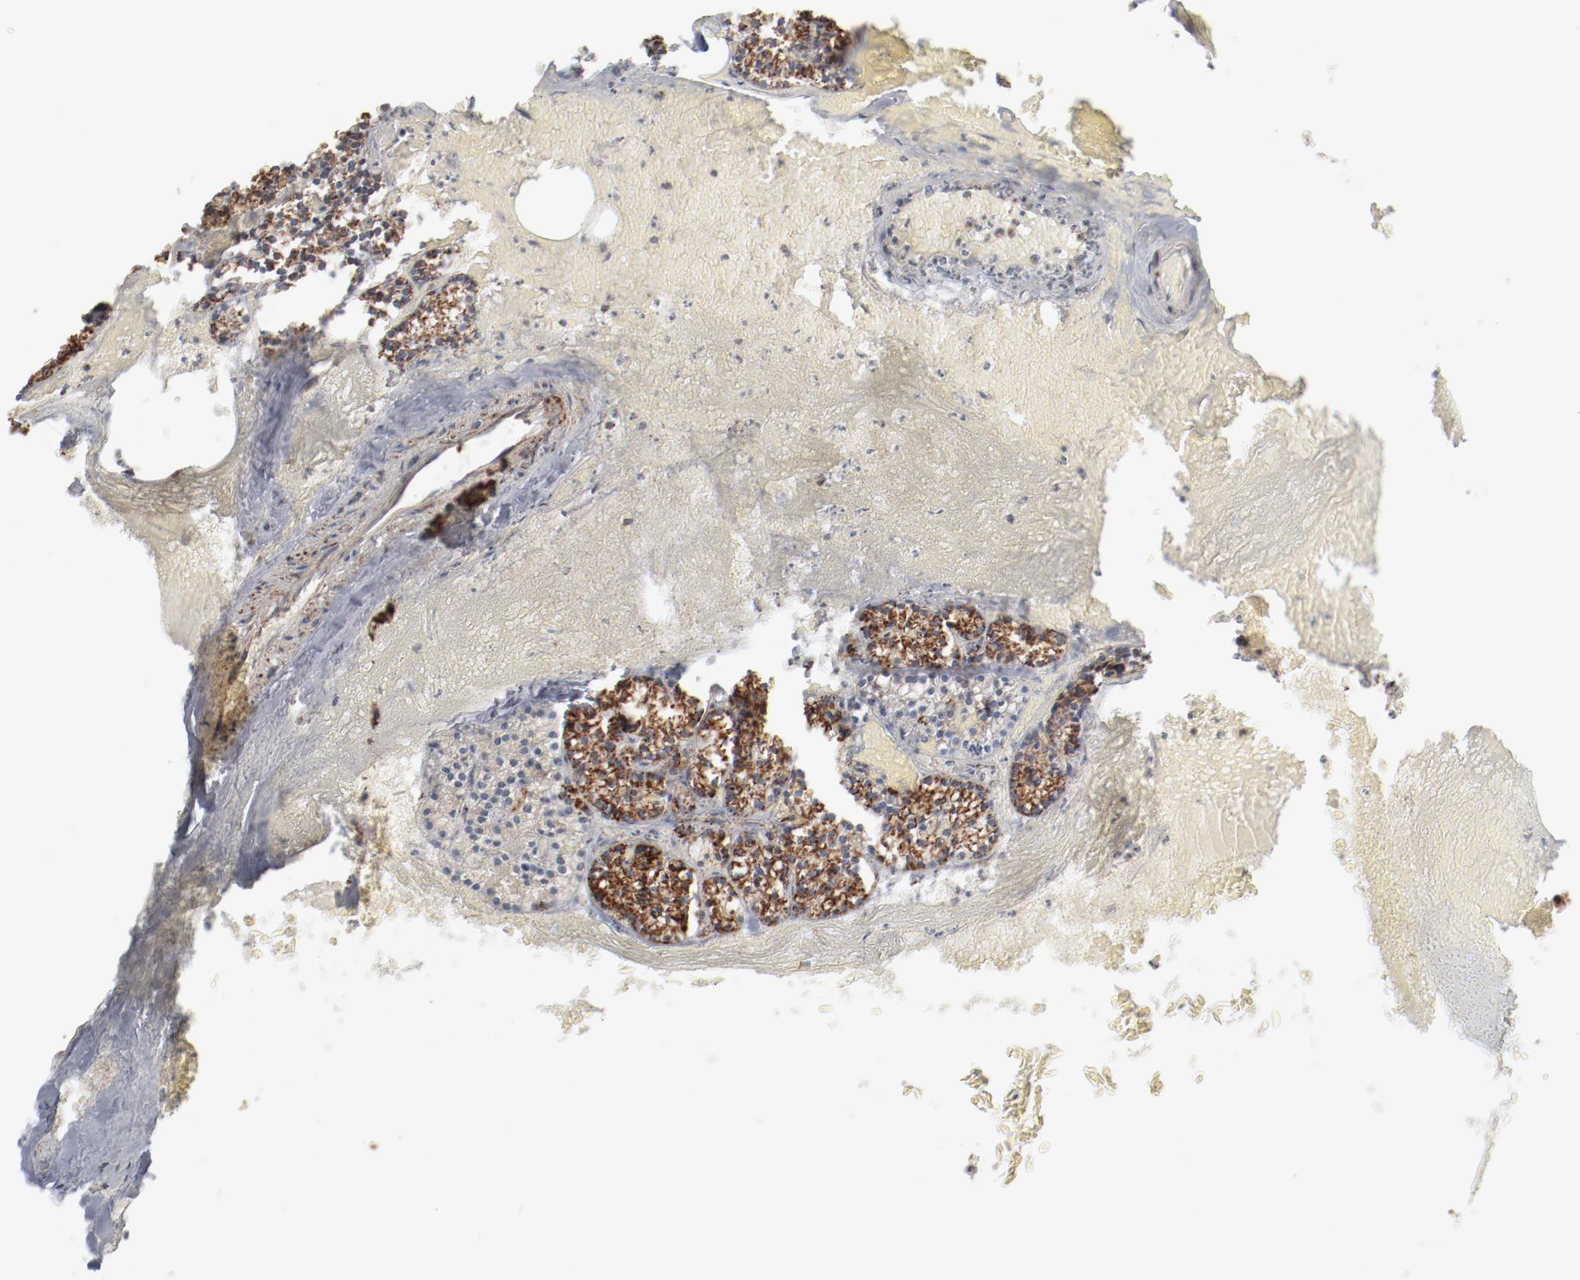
{"staining": {"intensity": "strong", "quantity": ">75%", "location": "cytoplasmic/membranous"}, "tissue": "parathyroid gland", "cell_type": "Glandular cells", "image_type": "normal", "snomed": [{"axis": "morphology", "description": "Normal tissue, NOS"}, {"axis": "topography", "description": "Parathyroid gland"}], "caption": "This photomicrograph exhibits unremarkable parathyroid gland stained with immunohistochemistry to label a protein in brown. The cytoplasmic/membranous of glandular cells show strong positivity for the protein. Nuclei are counter-stained blue.", "gene": "NDUFS4", "patient": {"sex": "male", "age": 51}}